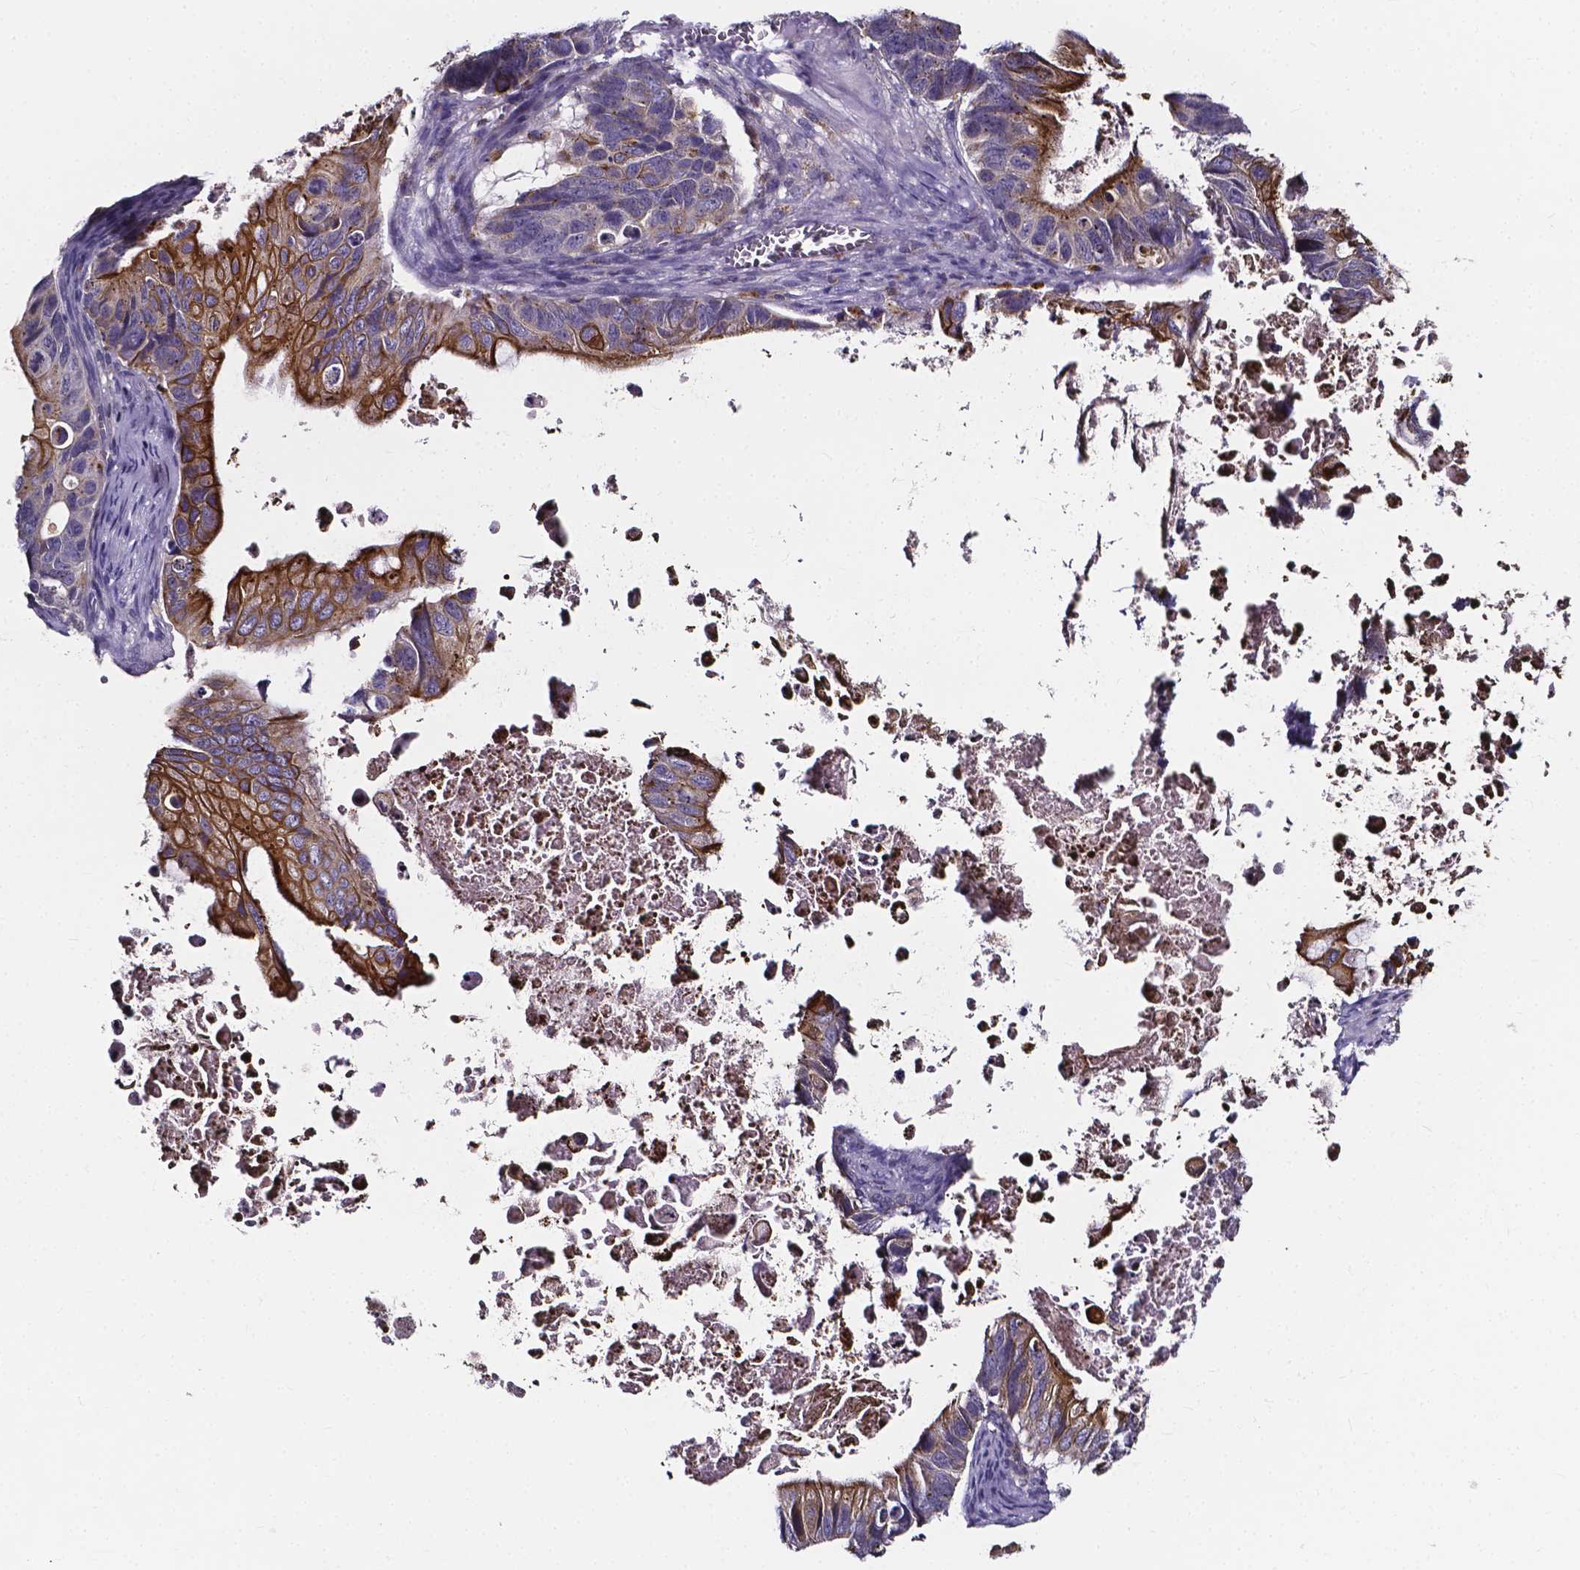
{"staining": {"intensity": "strong", "quantity": "25%-75%", "location": "cytoplasmic/membranous"}, "tissue": "ovarian cancer", "cell_type": "Tumor cells", "image_type": "cancer", "snomed": [{"axis": "morphology", "description": "Cystadenocarcinoma, mucinous, NOS"}, {"axis": "topography", "description": "Ovary"}], "caption": "Protein staining by IHC exhibits strong cytoplasmic/membranous staining in about 25%-75% of tumor cells in ovarian cancer (mucinous cystadenocarcinoma). The protein of interest is stained brown, and the nuclei are stained in blue (DAB (3,3'-diaminobenzidine) IHC with brightfield microscopy, high magnification).", "gene": "THEMIS", "patient": {"sex": "female", "age": 64}}